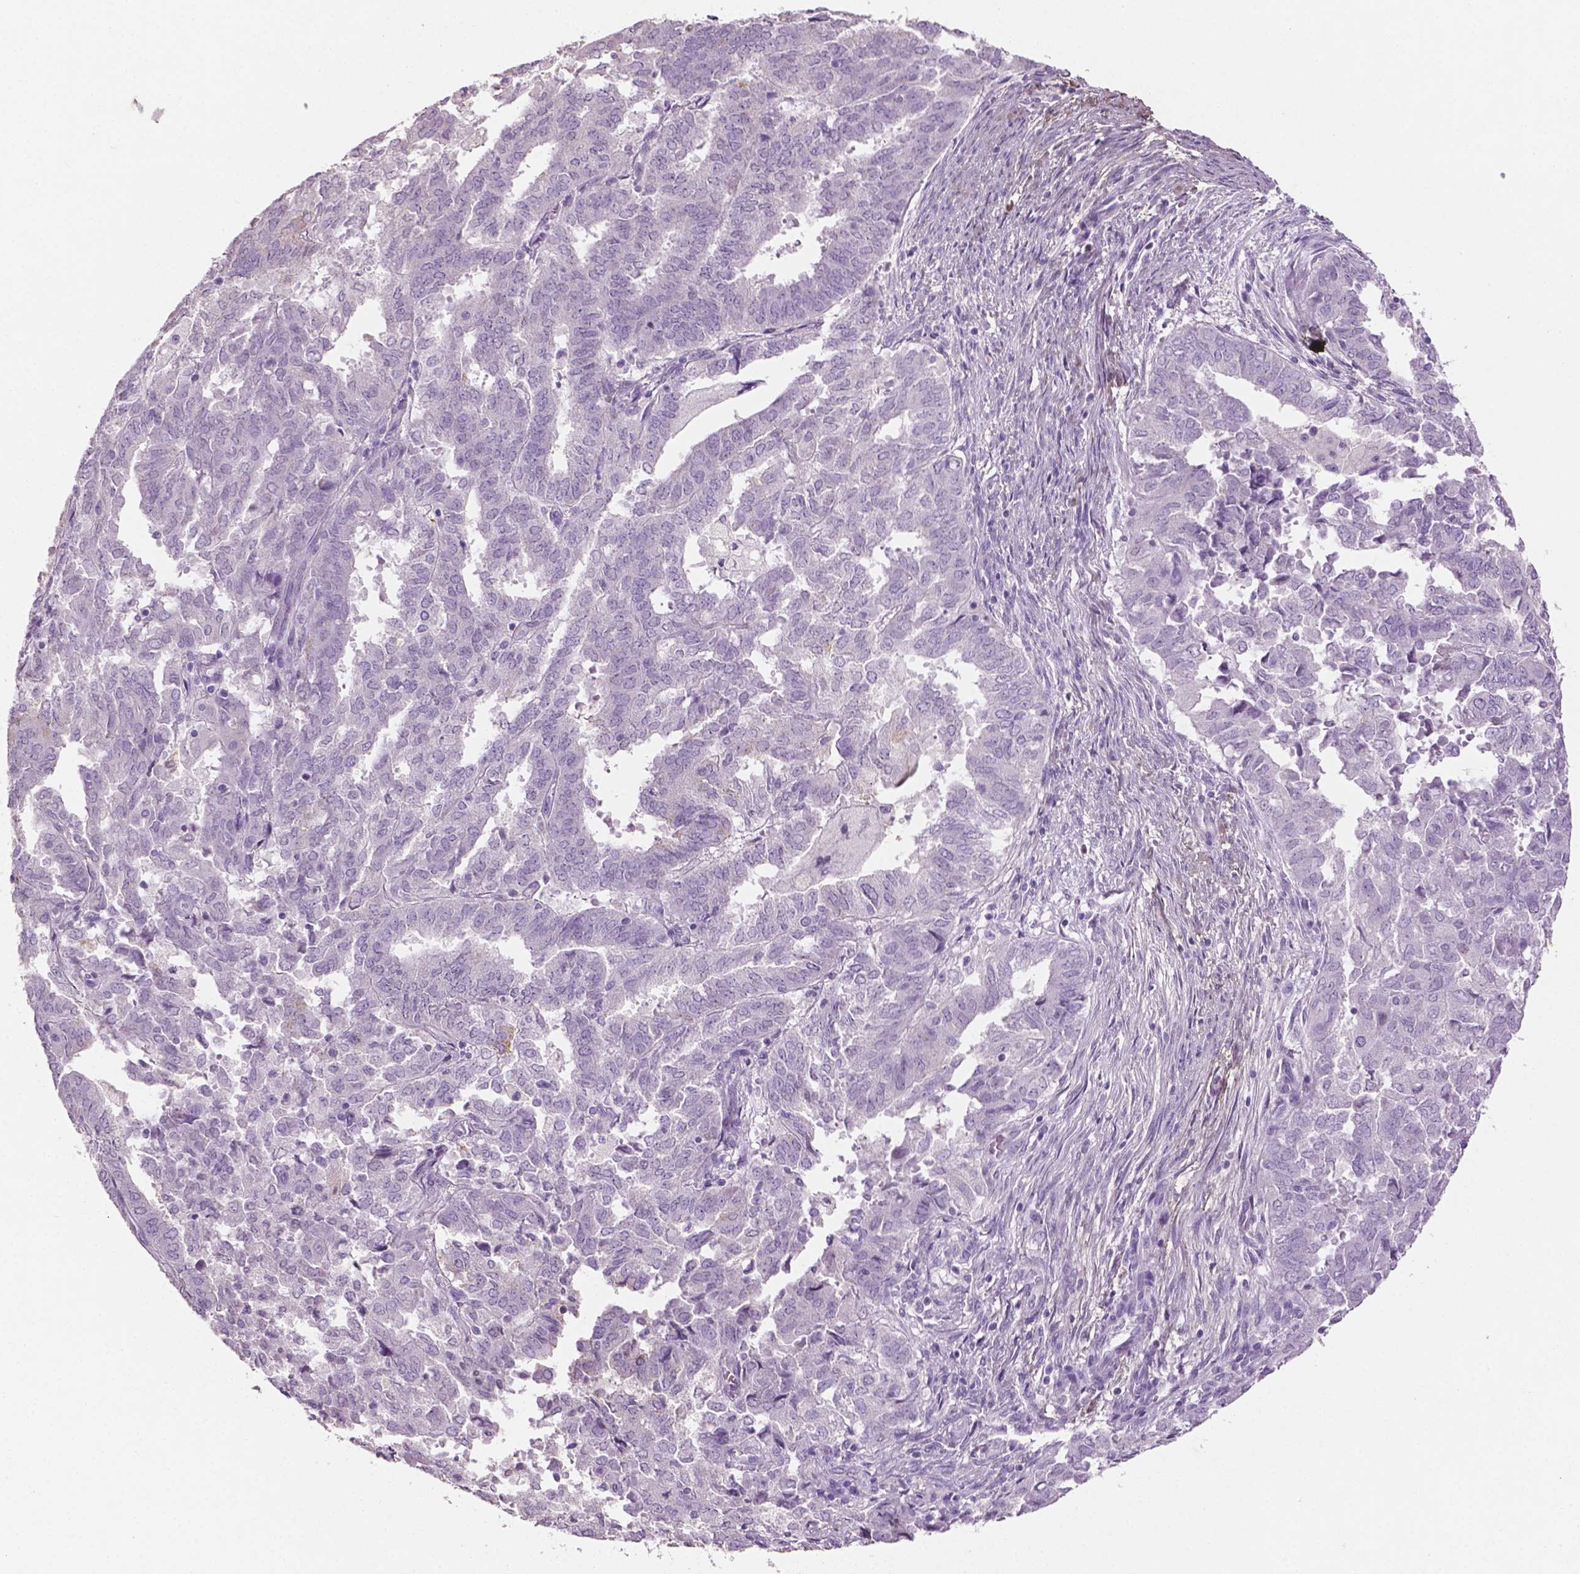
{"staining": {"intensity": "negative", "quantity": "none", "location": "none"}, "tissue": "endometrial cancer", "cell_type": "Tumor cells", "image_type": "cancer", "snomed": [{"axis": "morphology", "description": "Adenocarcinoma, NOS"}, {"axis": "topography", "description": "Endometrium"}], "caption": "DAB immunohistochemical staining of human endometrial cancer (adenocarcinoma) reveals no significant positivity in tumor cells. (DAB immunohistochemistry (IHC) visualized using brightfield microscopy, high magnification).", "gene": "DLG2", "patient": {"sex": "female", "age": 72}}